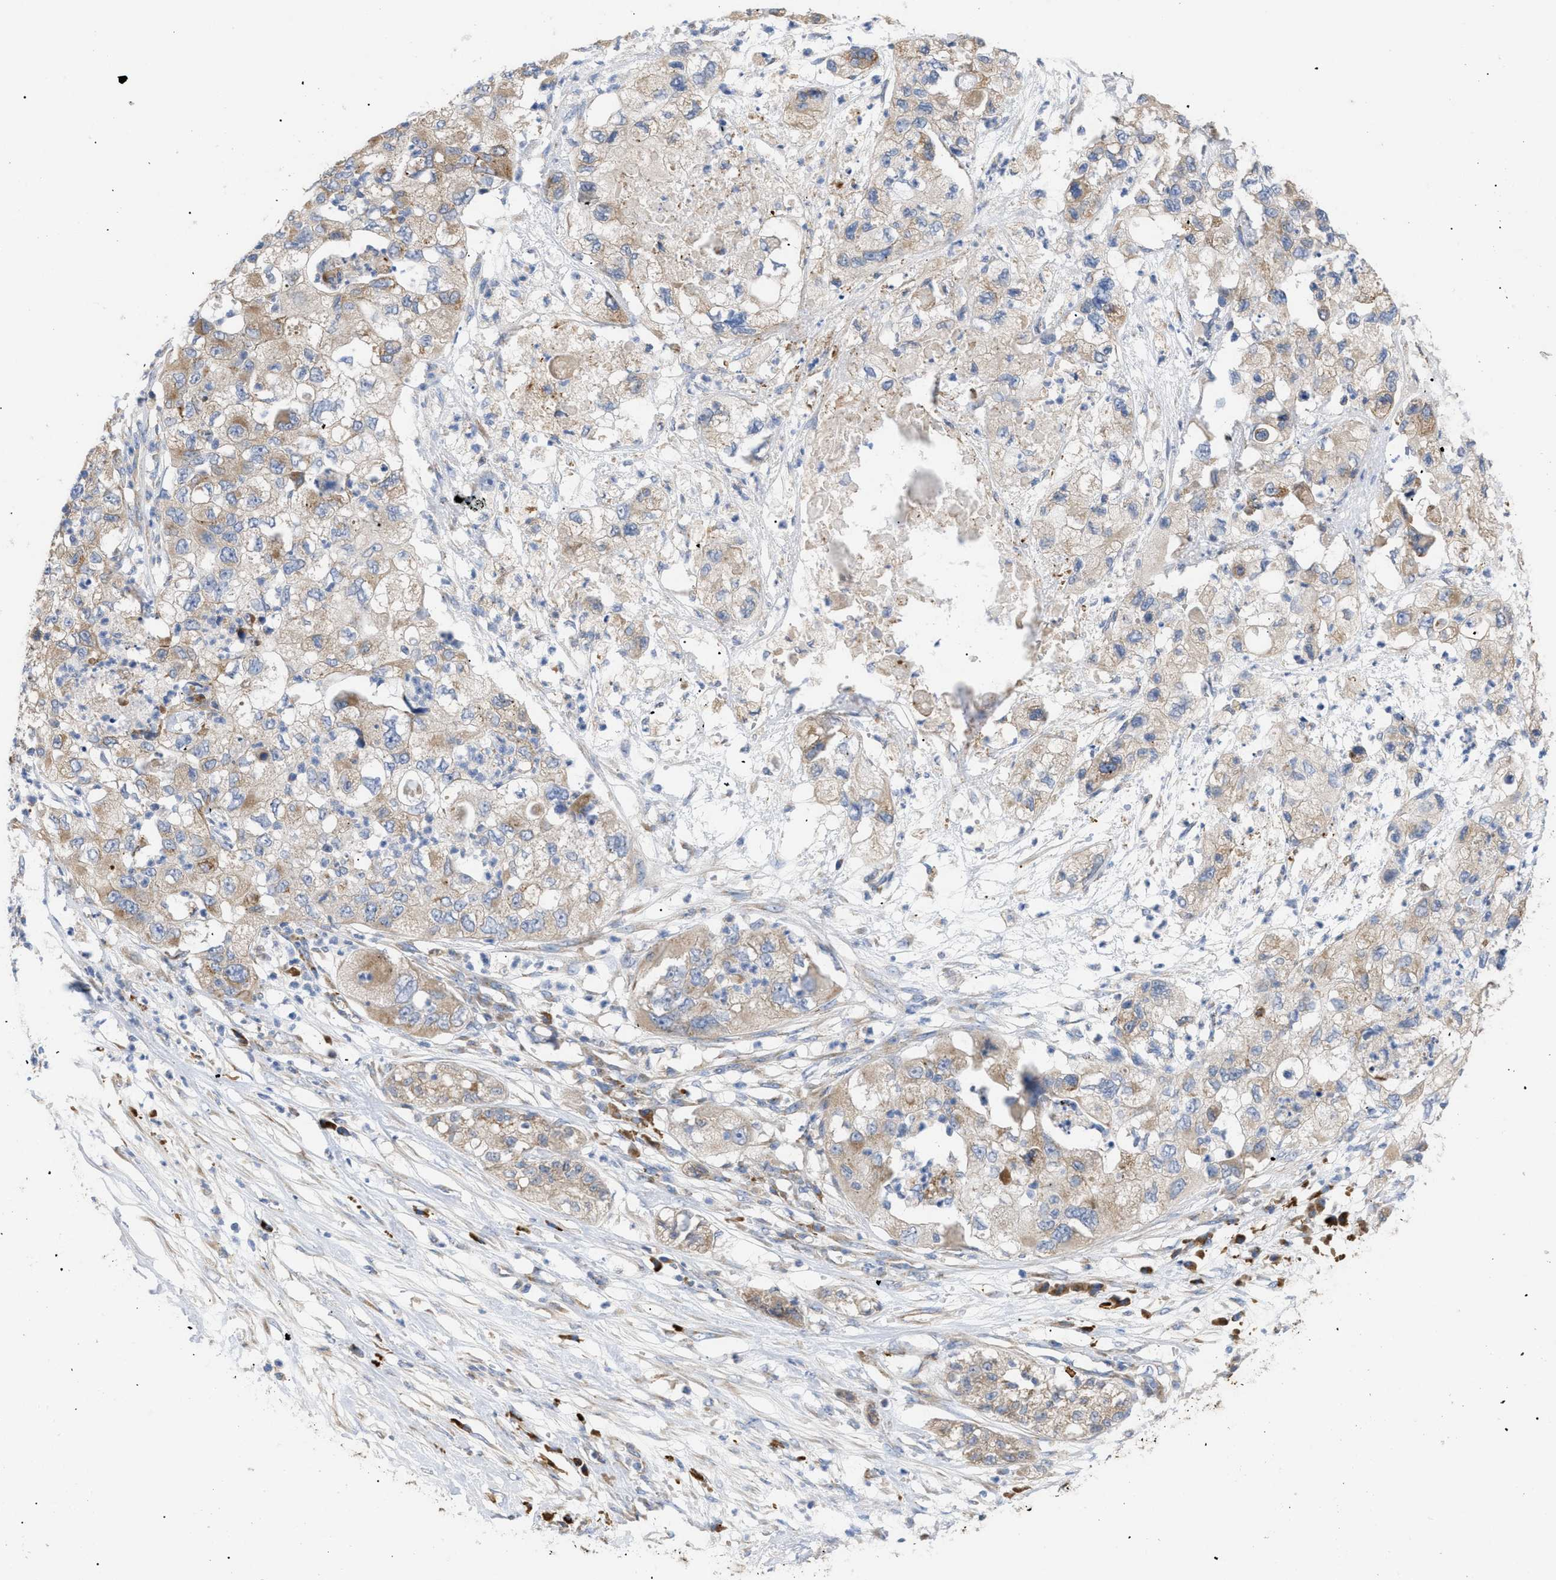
{"staining": {"intensity": "moderate", "quantity": ">75%", "location": "cytoplasmic/membranous"}, "tissue": "pancreatic cancer", "cell_type": "Tumor cells", "image_type": "cancer", "snomed": [{"axis": "morphology", "description": "Adenocarcinoma, NOS"}, {"axis": "topography", "description": "Pancreas"}], "caption": "Adenocarcinoma (pancreatic) stained with immunohistochemistry (IHC) exhibits moderate cytoplasmic/membranous staining in approximately >75% of tumor cells.", "gene": "SLC50A1", "patient": {"sex": "female", "age": 78}}